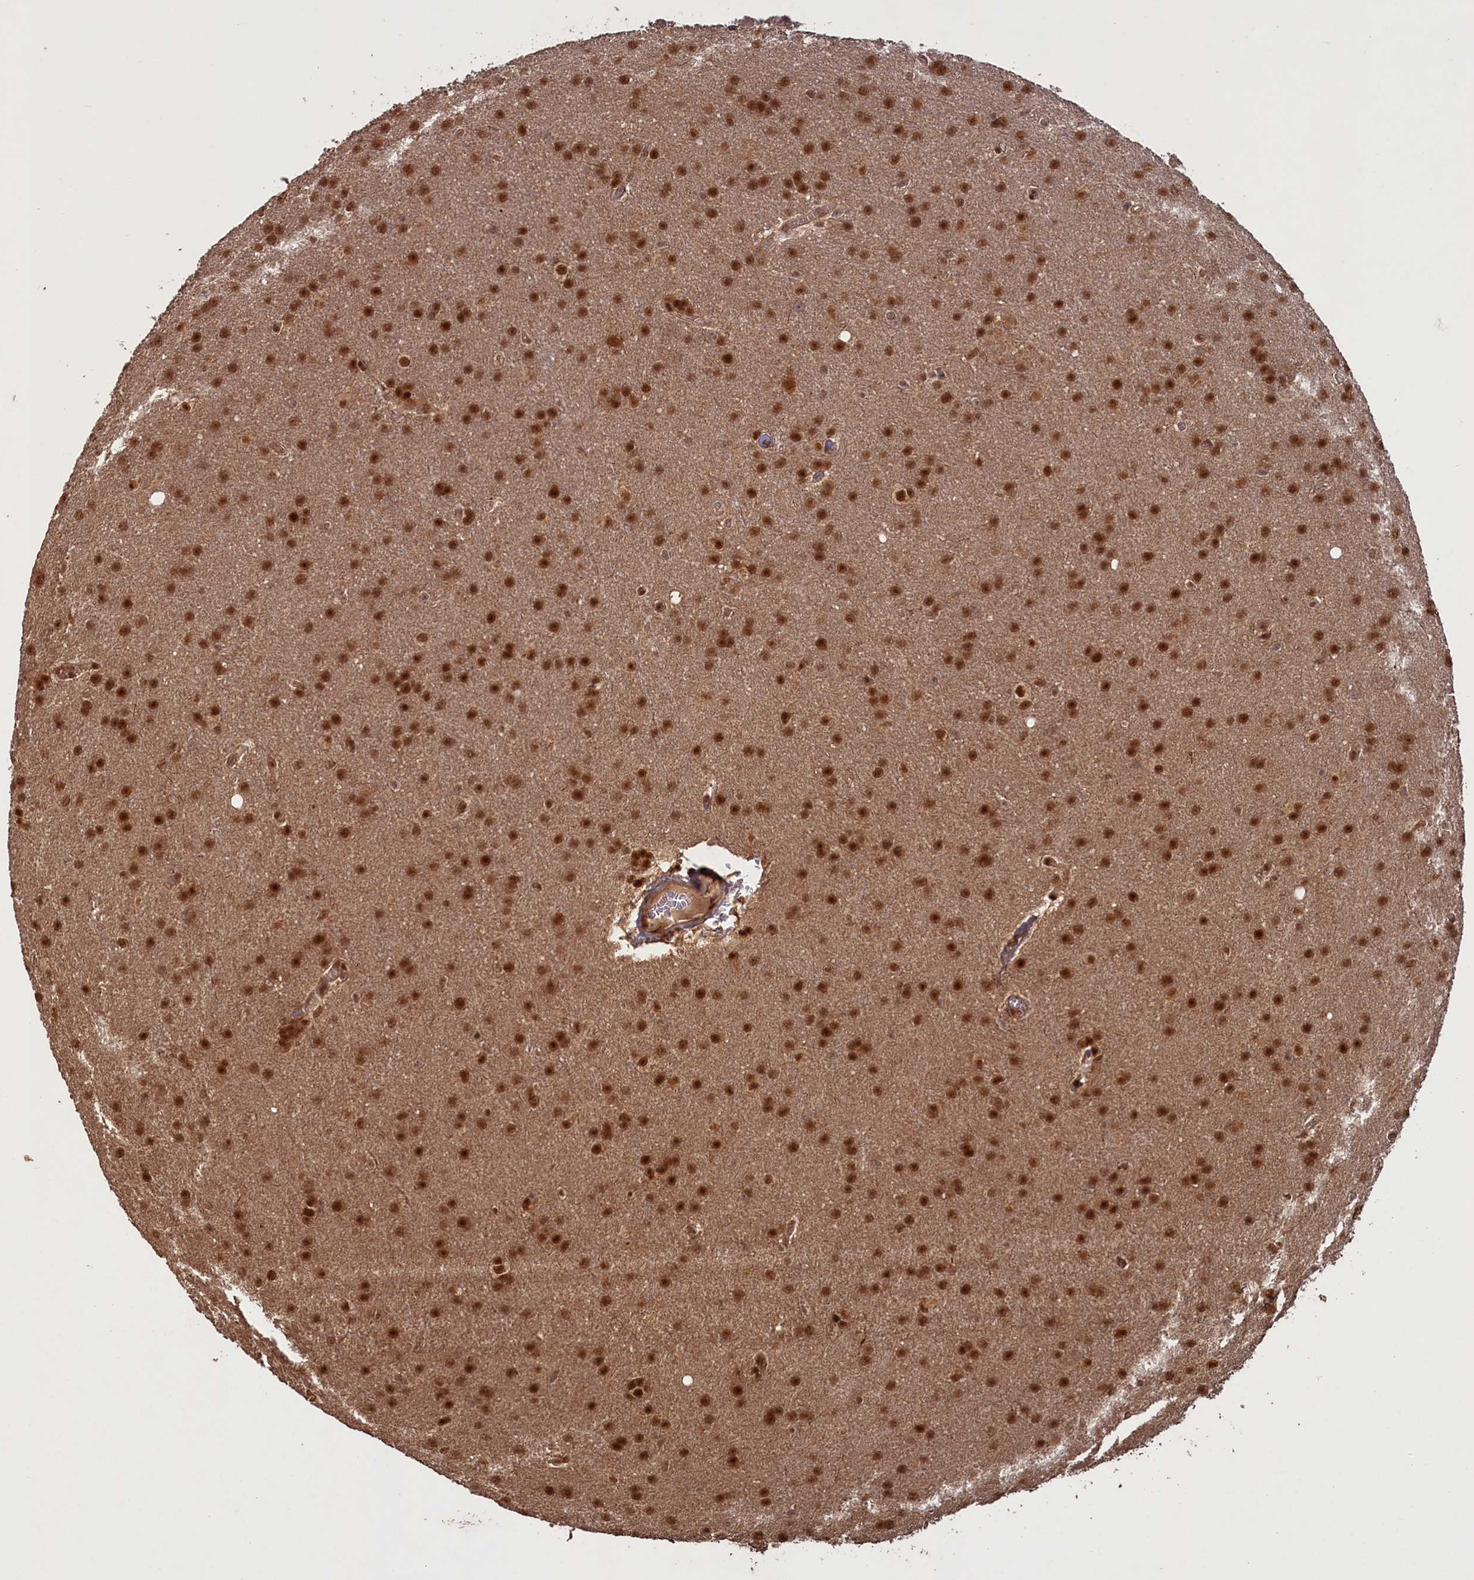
{"staining": {"intensity": "strong", "quantity": ">75%", "location": "nuclear"}, "tissue": "glioma", "cell_type": "Tumor cells", "image_type": "cancer", "snomed": [{"axis": "morphology", "description": "Glioma, malignant, Low grade"}, {"axis": "topography", "description": "Brain"}], "caption": "Approximately >75% of tumor cells in malignant low-grade glioma demonstrate strong nuclear protein expression as visualized by brown immunohistochemical staining.", "gene": "NAE1", "patient": {"sex": "female", "age": 32}}